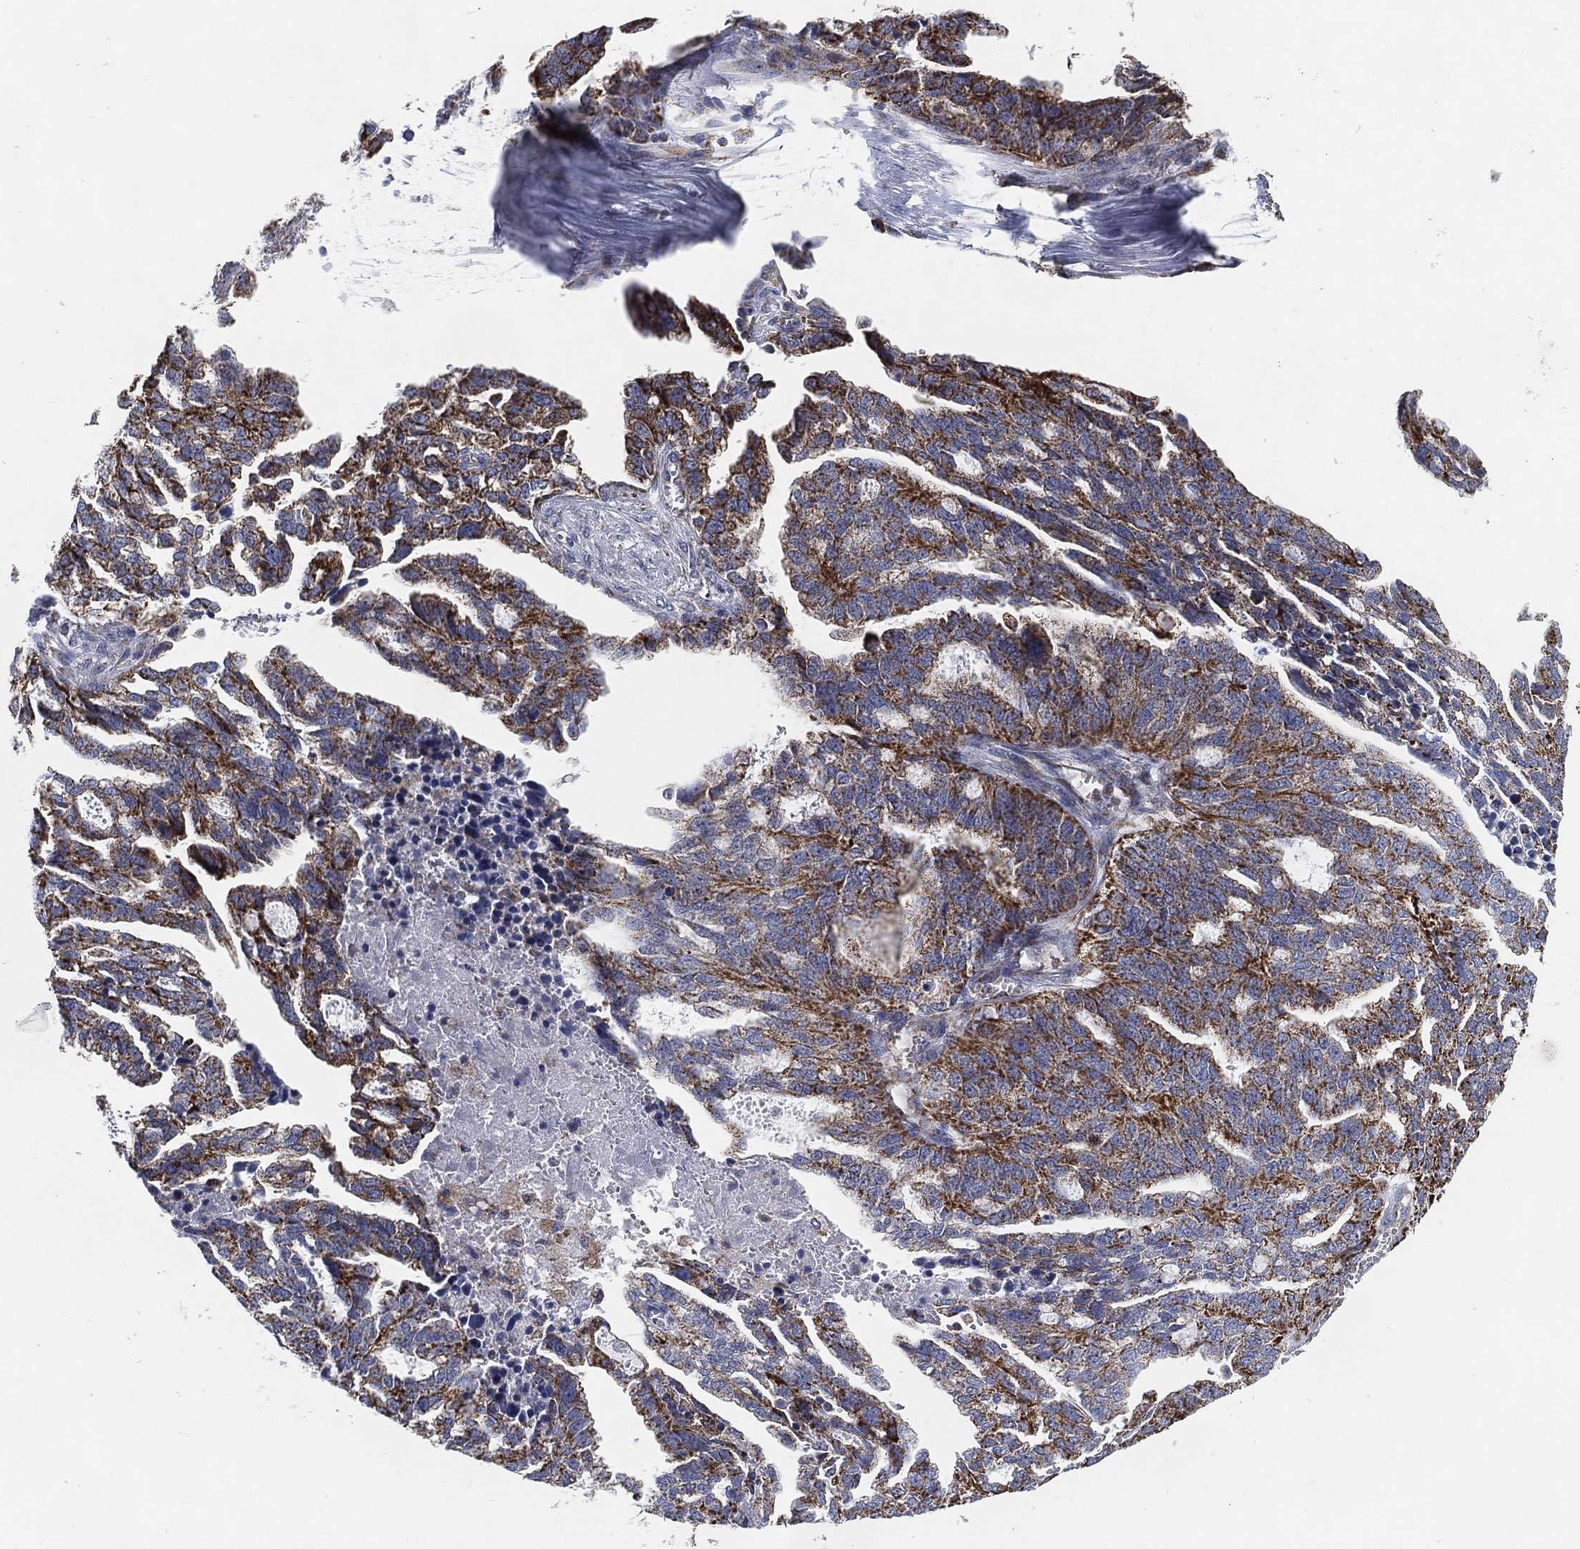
{"staining": {"intensity": "strong", "quantity": "25%-75%", "location": "cytoplasmic/membranous"}, "tissue": "ovarian cancer", "cell_type": "Tumor cells", "image_type": "cancer", "snomed": [{"axis": "morphology", "description": "Cystadenocarcinoma, serous, NOS"}, {"axis": "topography", "description": "Ovary"}], "caption": "A brown stain shows strong cytoplasmic/membranous staining of a protein in ovarian cancer tumor cells.", "gene": "GCAT", "patient": {"sex": "female", "age": 51}}